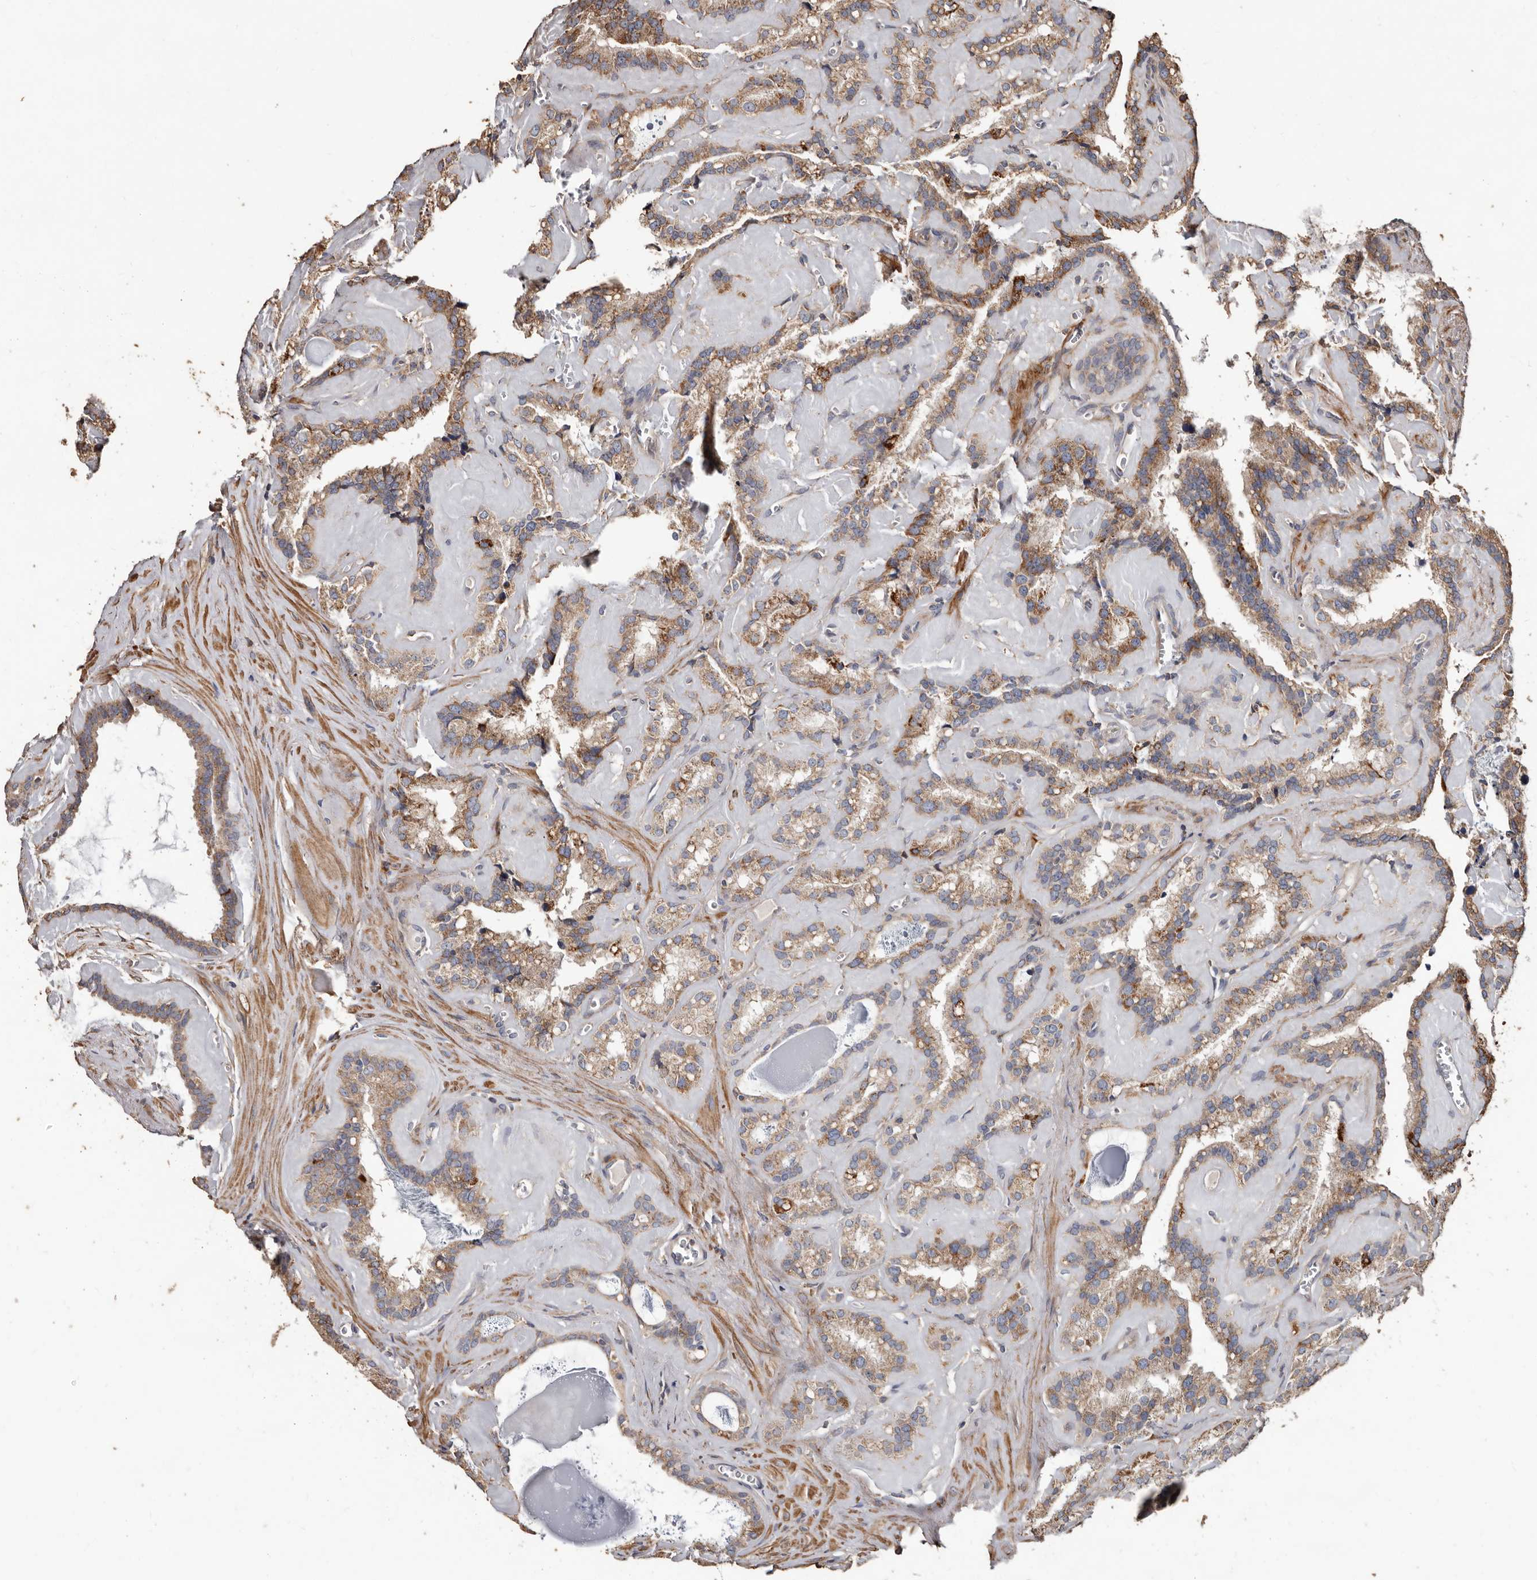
{"staining": {"intensity": "moderate", "quantity": ">75%", "location": "cytoplasmic/membranous"}, "tissue": "seminal vesicle", "cell_type": "Glandular cells", "image_type": "normal", "snomed": [{"axis": "morphology", "description": "Normal tissue, NOS"}, {"axis": "topography", "description": "Prostate"}, {"axis": "topography", "description": "Seminal veicle"}], "caption": "This photomicrograph shows immunohistochemistry staining of unremarkable human seminal vesicle, with medium moderate cytoplasmic/membranous positivity in approximately >75% of glandular cells.", "gene": "OSGIN2", "patient": {"sex": "male", "age": 59}}